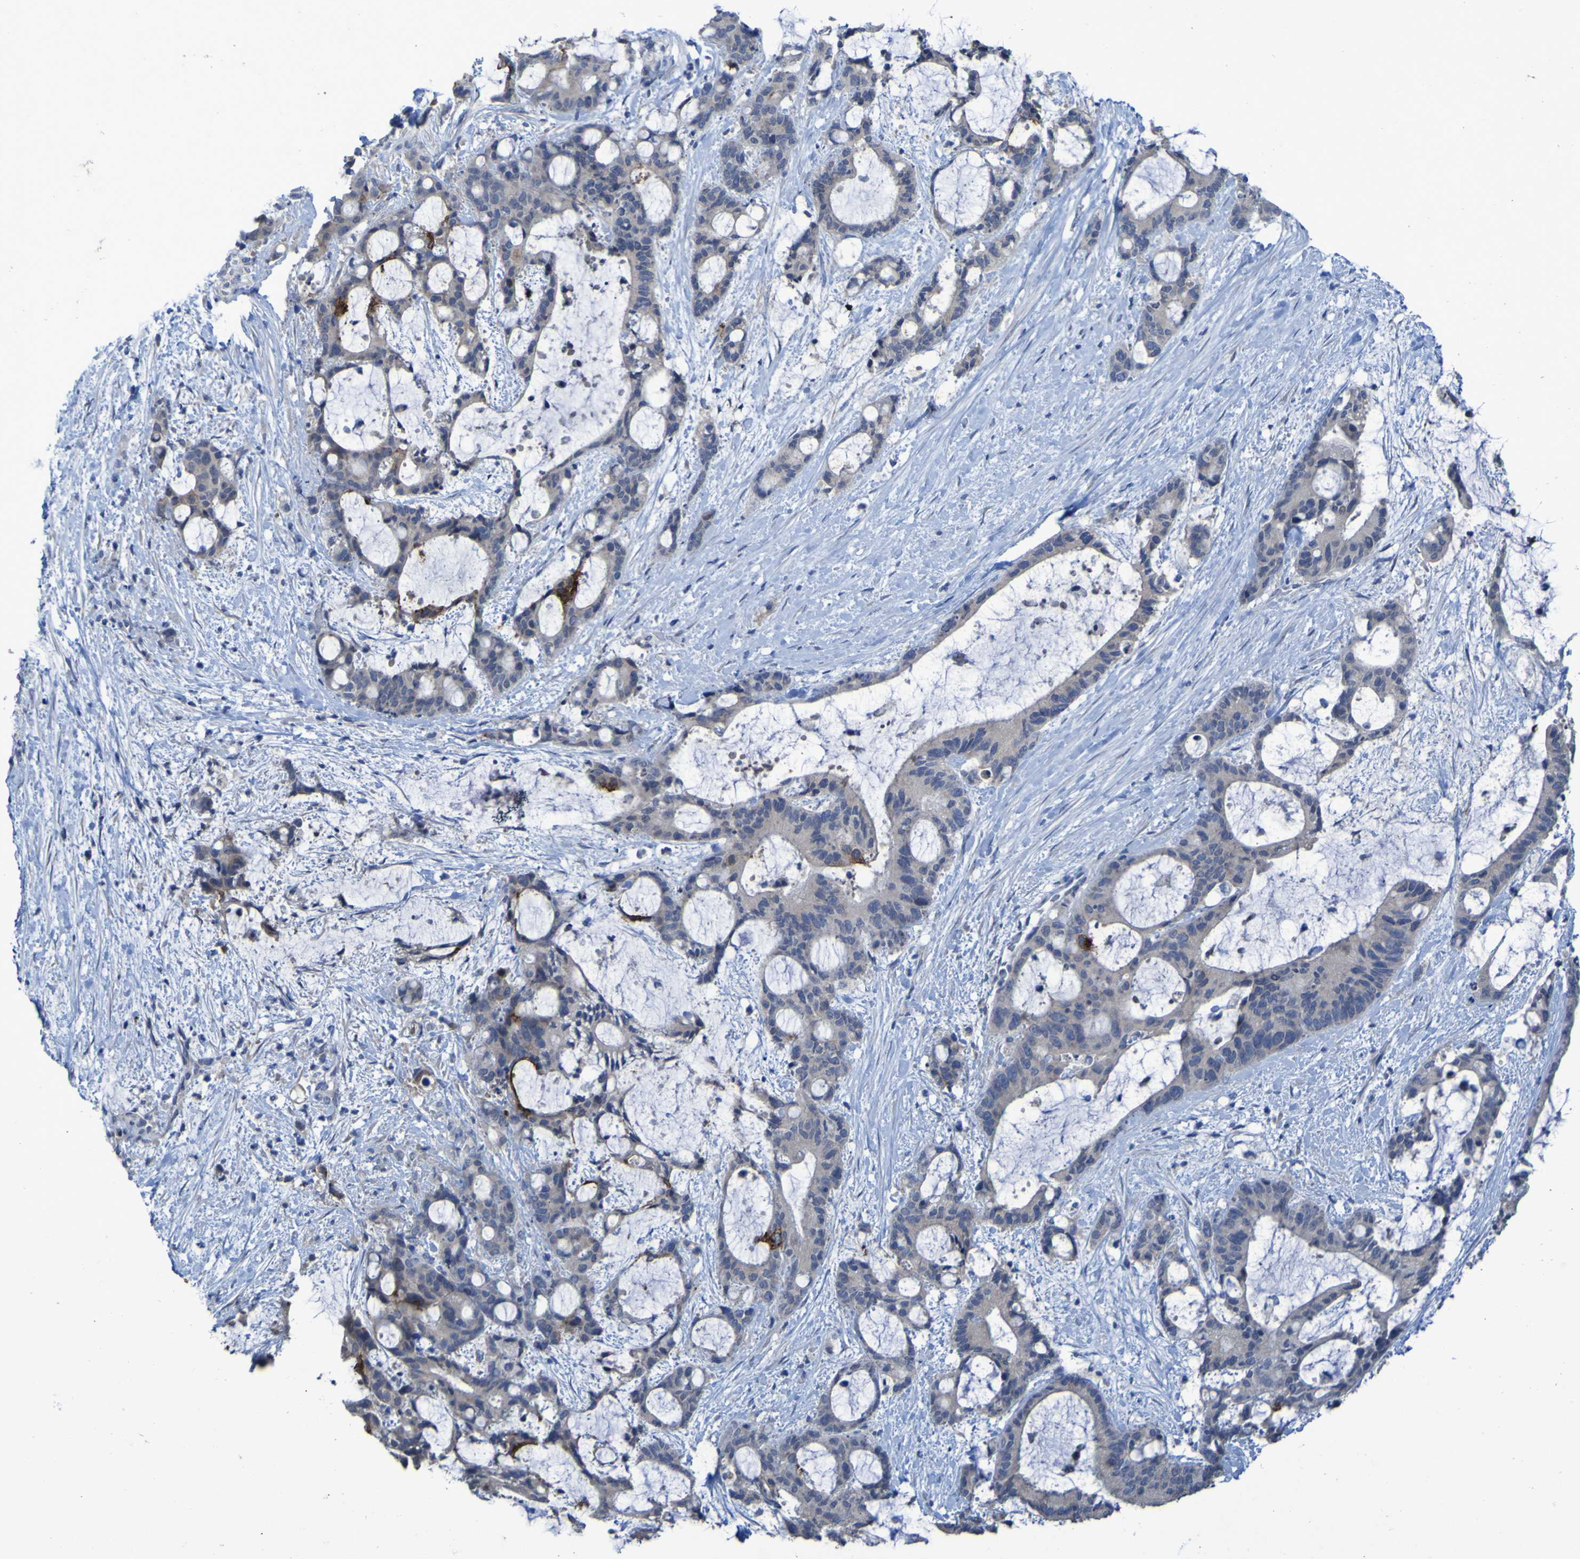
{"staining": {"intensity": "negative", "quantity": "none", "location": "none"}, "tissue": "liver cancer", "cell_type": "Tumor cells", "image_type": "cancer", "snomed": [{"axis": "morphology", "description": "Cholangiocarcinoma"}, {"axis": "topography", "description": "Liver"}], "caption": "Human cholangiocarcinoma (liver) stained for a protein using immunohistochemistry demonstrates no staining in tumor cells.", "gene": "CLDN18", "patient": {"sex": "female", "age": 73}}